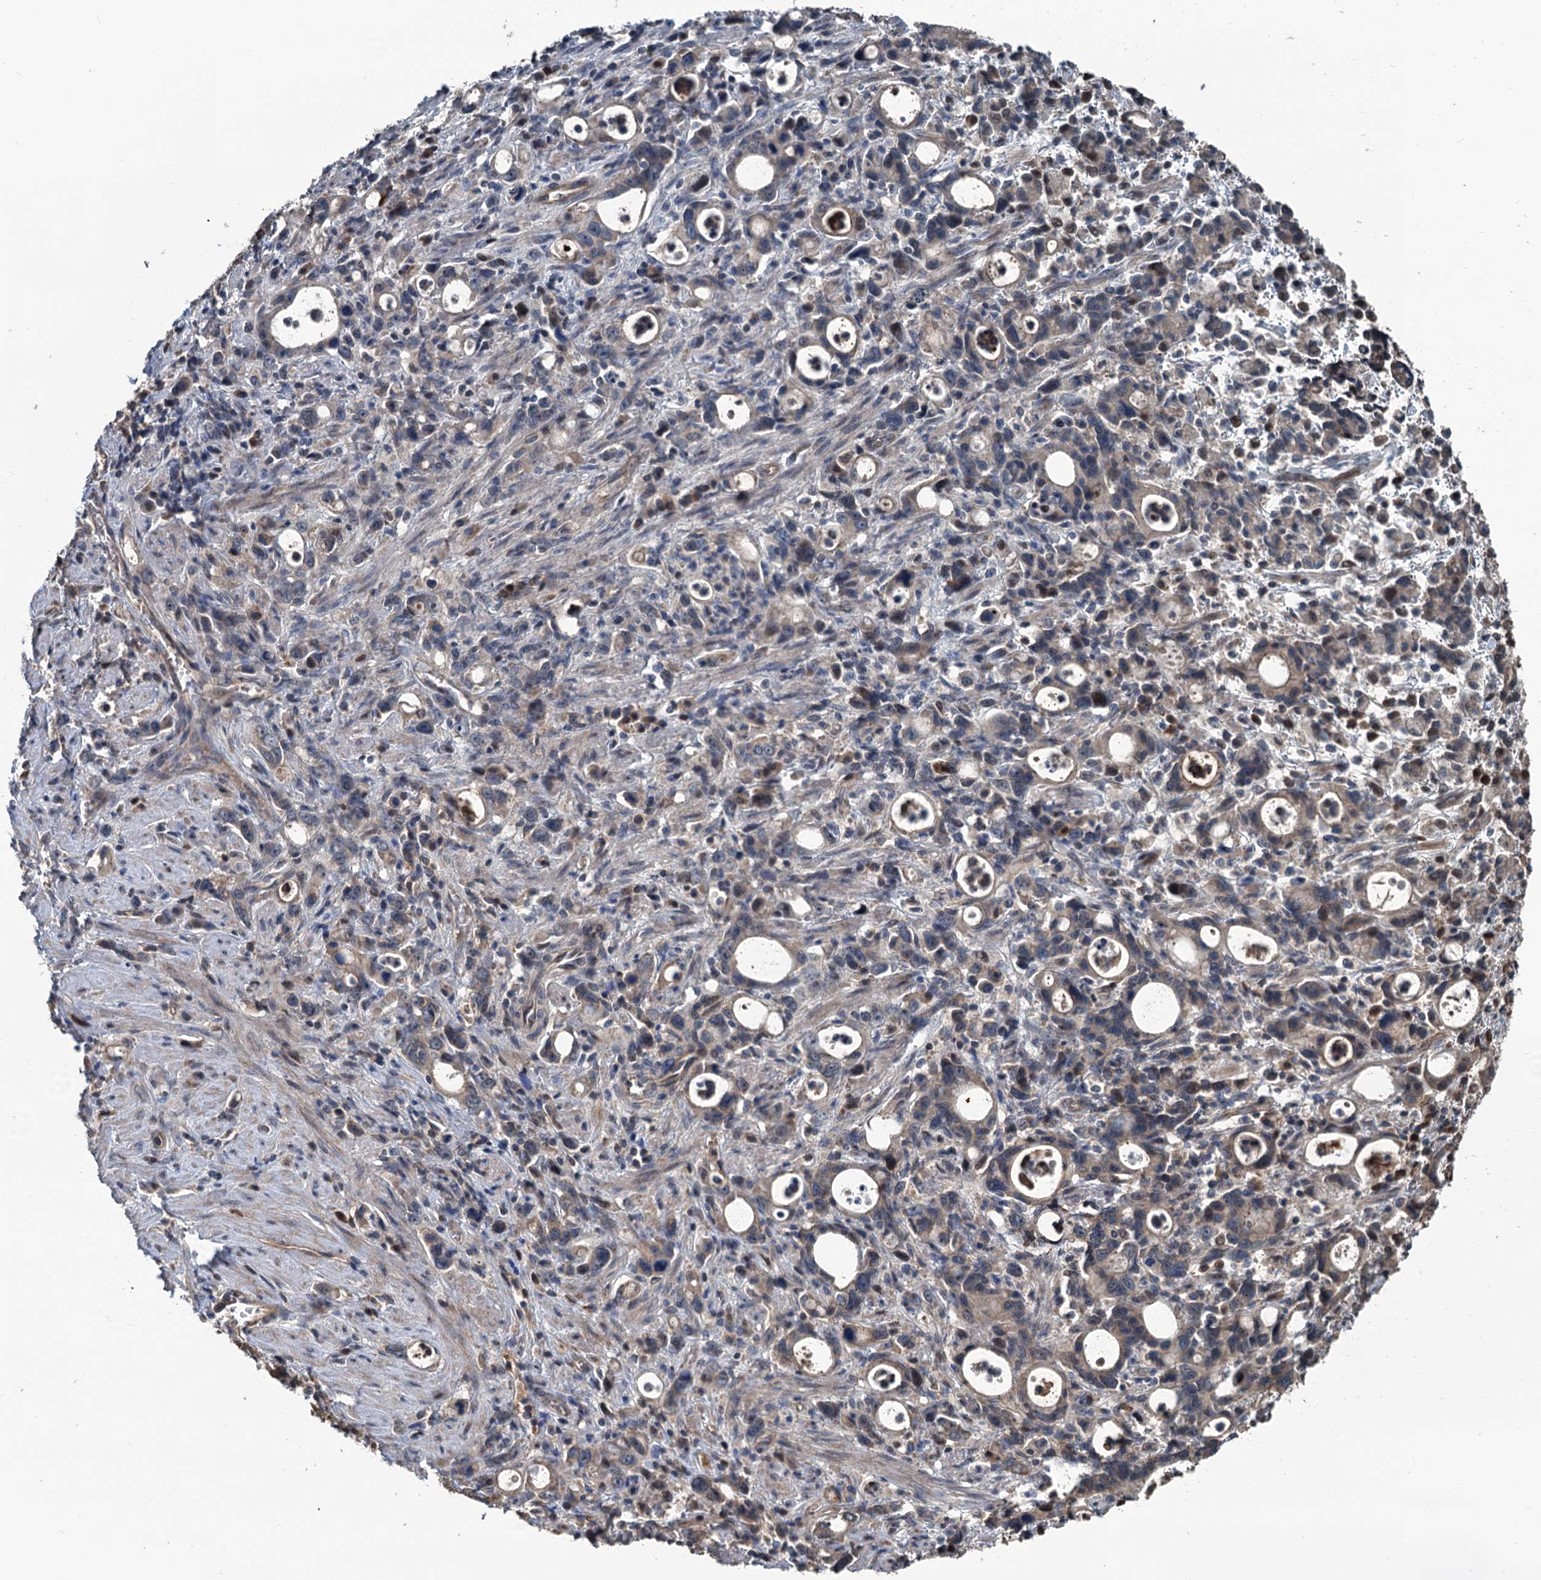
{"staining": {"intensity": "weak", "quantity": "25%-75%", "location": "cytoplasmic/membranous"}, "tissue": "stomach cancer", "cell_type": "Tumor cells", "image_type": "cancer", "snomed": [{"axis": "morphology", "description": "Adenocarcinoma, NOS"}, {"axis": "topography", "description": "Stomach, lower"}], "caption": "Protein staining demonstrates weak cytoplasmic/membranous expression in about 25%-75% of tumor cells in adenocarcinoma (stomach).", "gene": "TEDC1", "patient": {"sex": "female", "age": 43}}